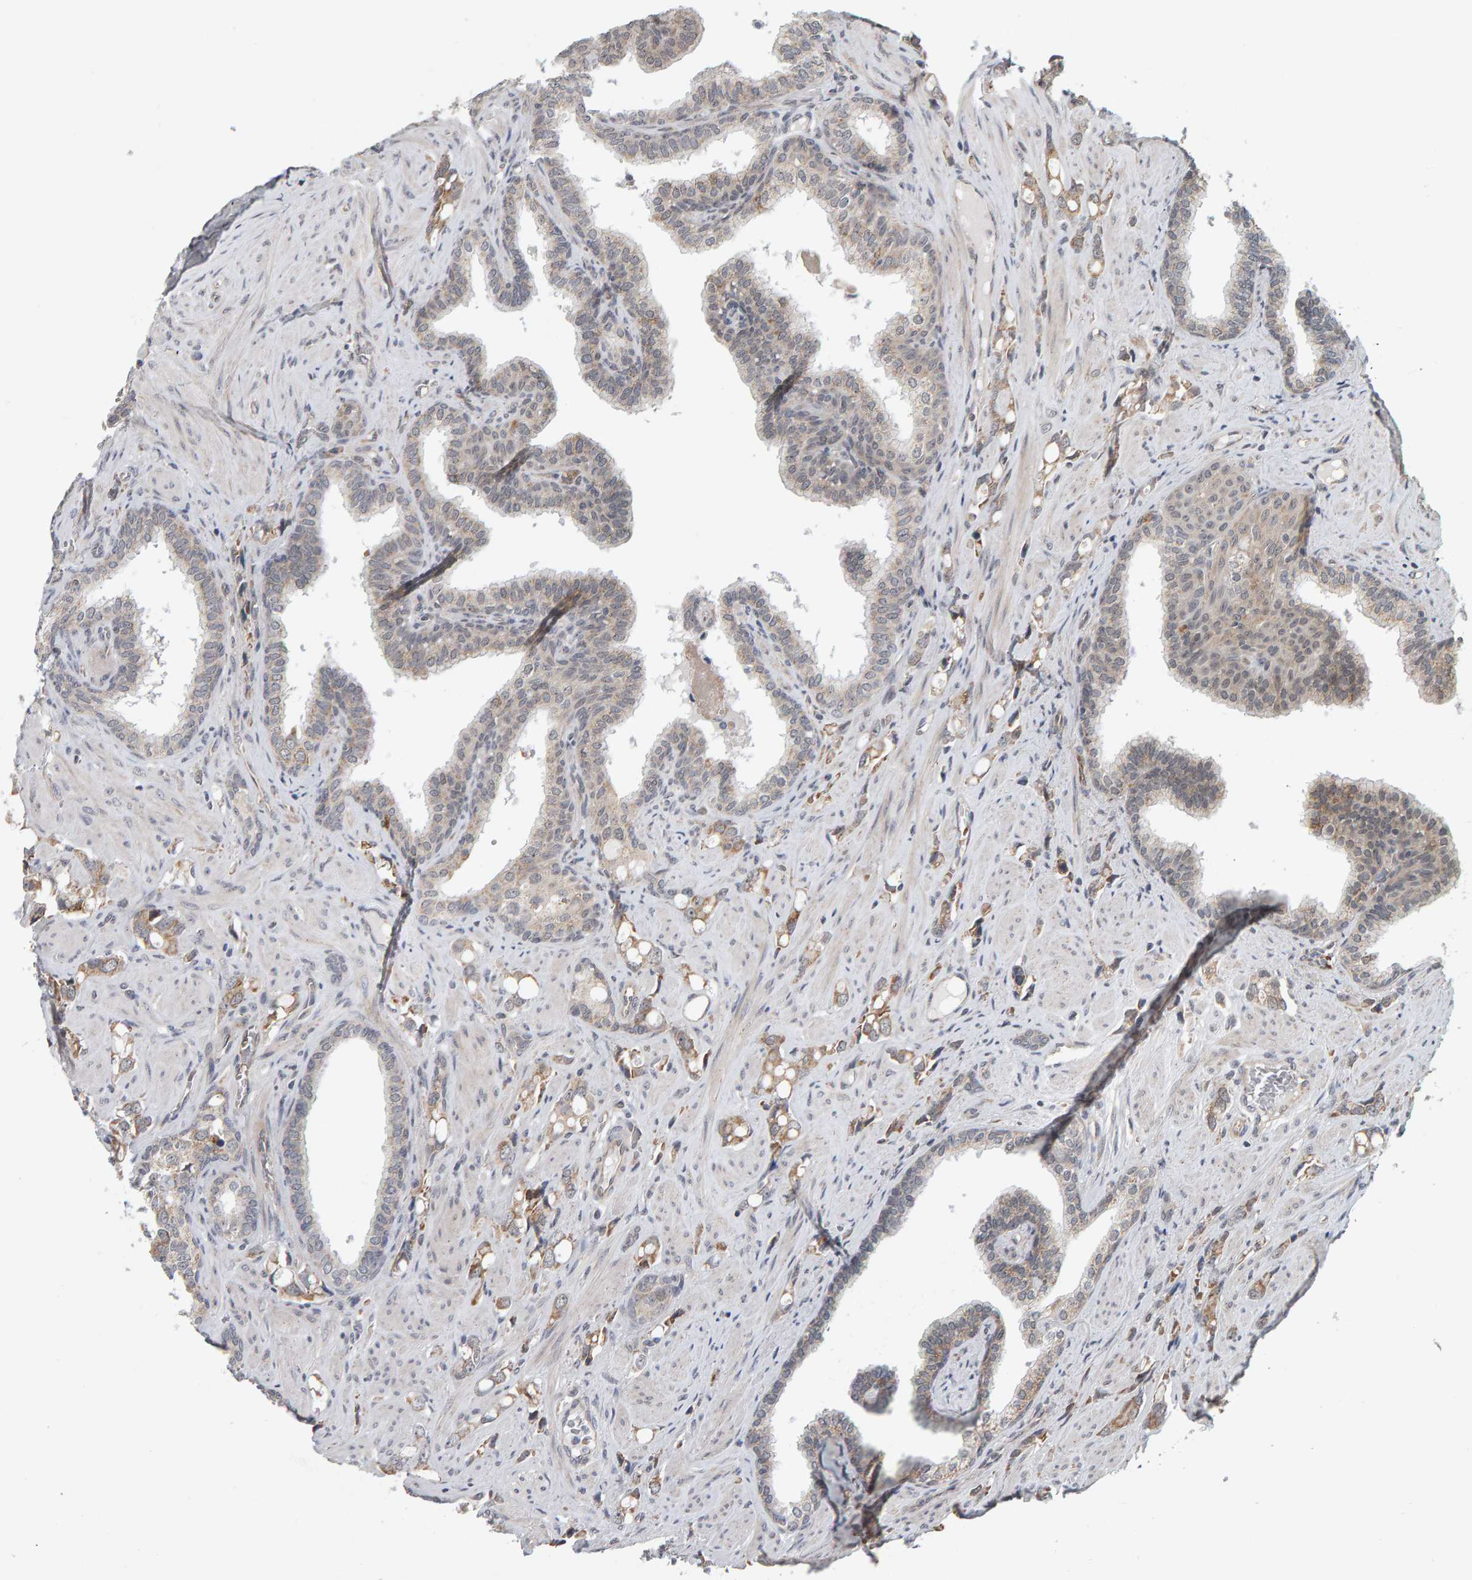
{"staining": {"intensity": "moderate", "quantity": ">75%", "location": "cytoplasmic/membranous"}, "tissue": "prostate cancer", "cell_type": "Tumor cells", "image_type": "cancer", "snomed": [{"axis": "morphology", "description": "Adenocarcinoma, High grade"}, {"axis": "topography", "description": "Prostate"}], "caption": "Moderate cytoplasmic/membranous protein expression is identified in approximately >75% of tumor cells in prostate cancer (adenocarcinoma (high-grade)). The protein of interest is stained brown, and the nuclei are stained in blue (DAB IHC with brightfield microscopy, high magnification).", "gene": "DAP3", "patient": {"sex": "male", "age": 52}}